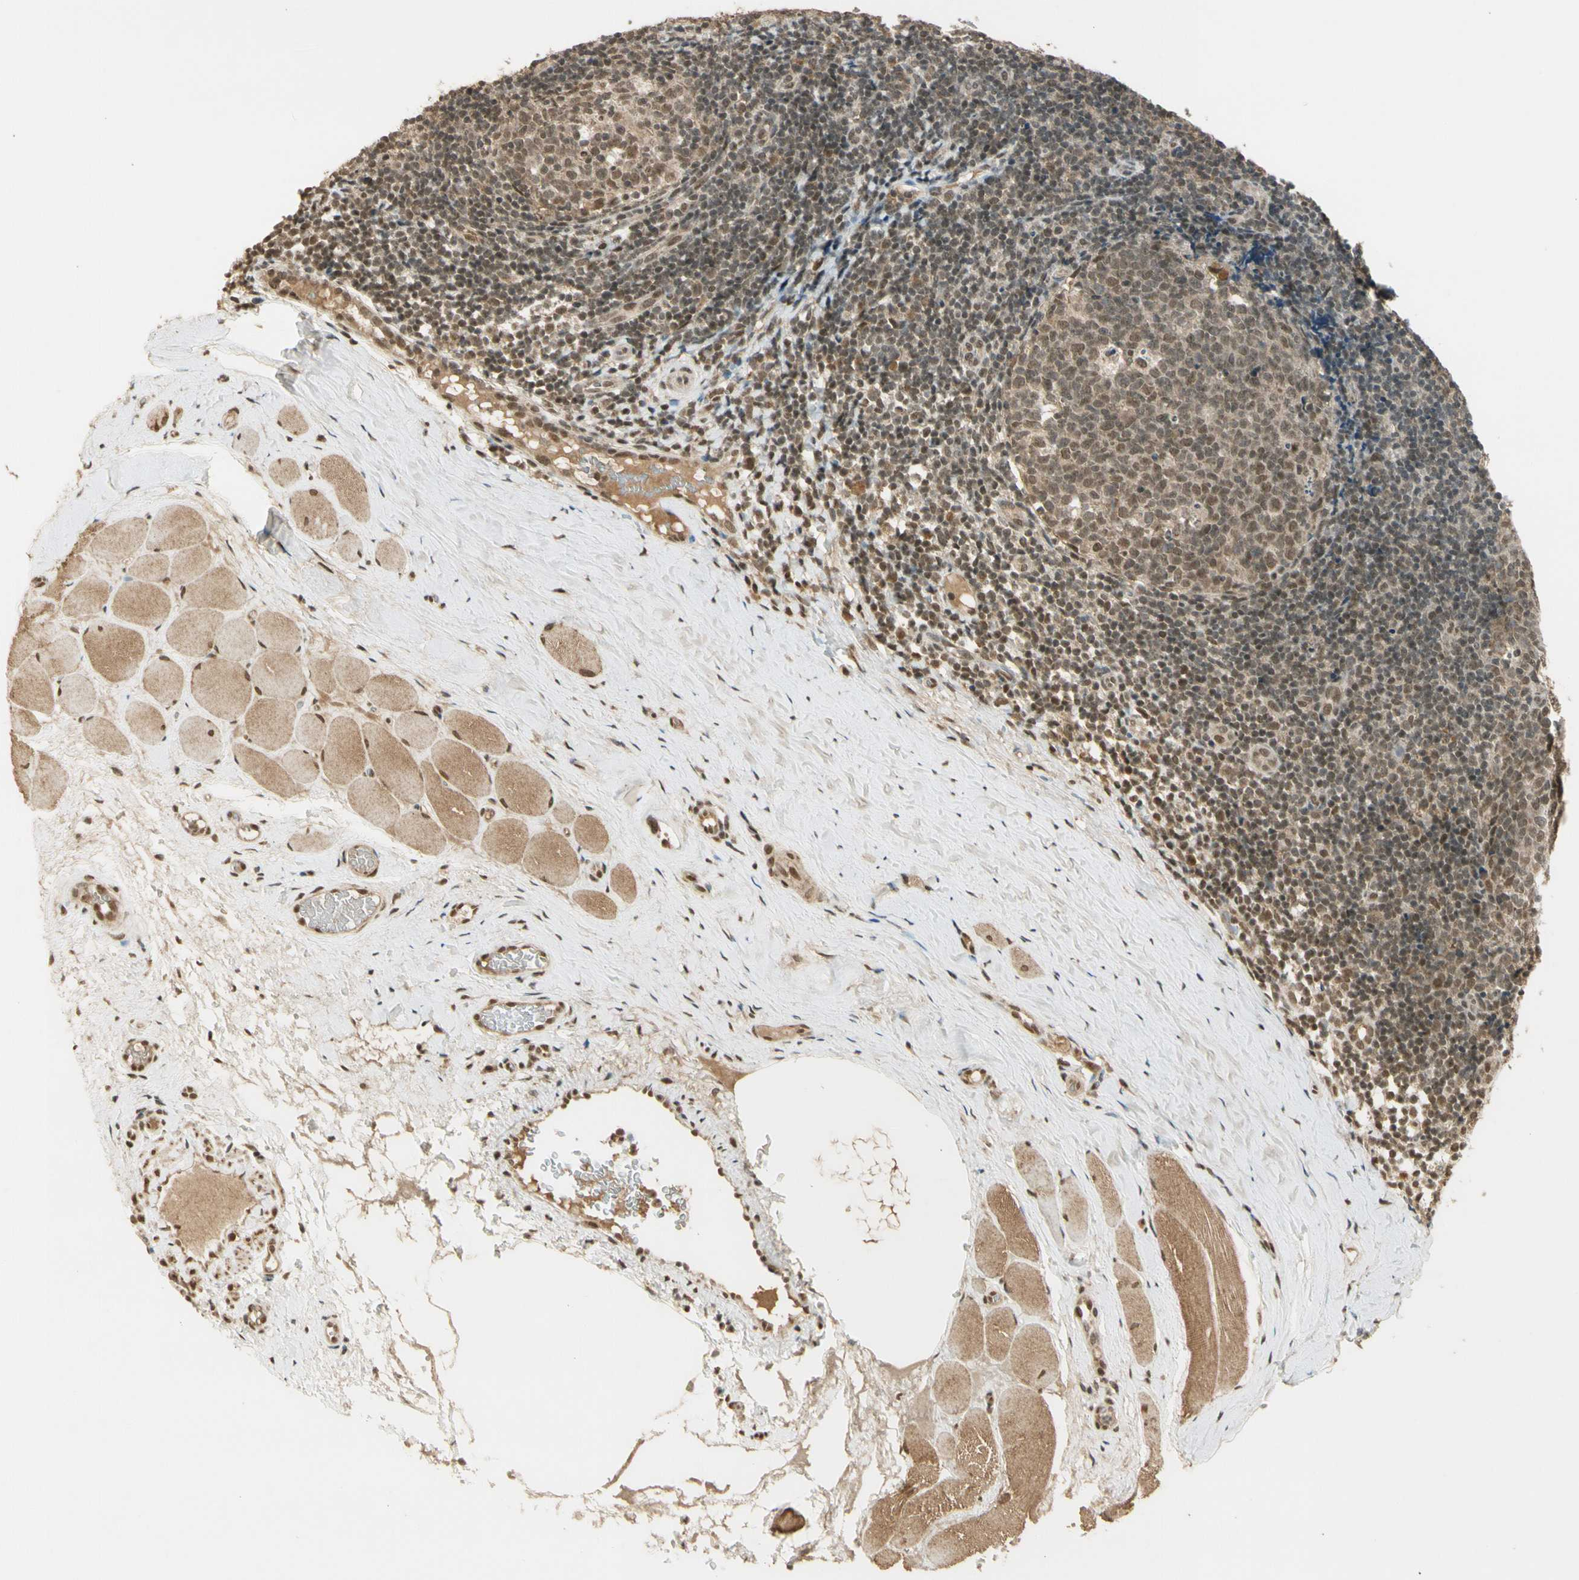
{"staining": {"intensity": "moderate", "quantity": ">75%", "location": "cytoplasmic/membranous,nuclear"}, "tissue": "tonsil", "cell_type": "Germinal center cells", "image_type": "normal", "snomed": [{"axis": "morphology", "description": "Normal tissue, NOS"}, {"axis": "topography", "description": "Tonsil"}], "caption": "Protein expression analysis of benign tonsil exhibits moderate cytoplasmic/membranous,nuclear expression in approximately >75% of germinal center cells. (brown staining indicates protein expression, while blue staining denotes nuclei).", "gene": "ZNF135", "patient": {"sex": "female", "age": 19}}